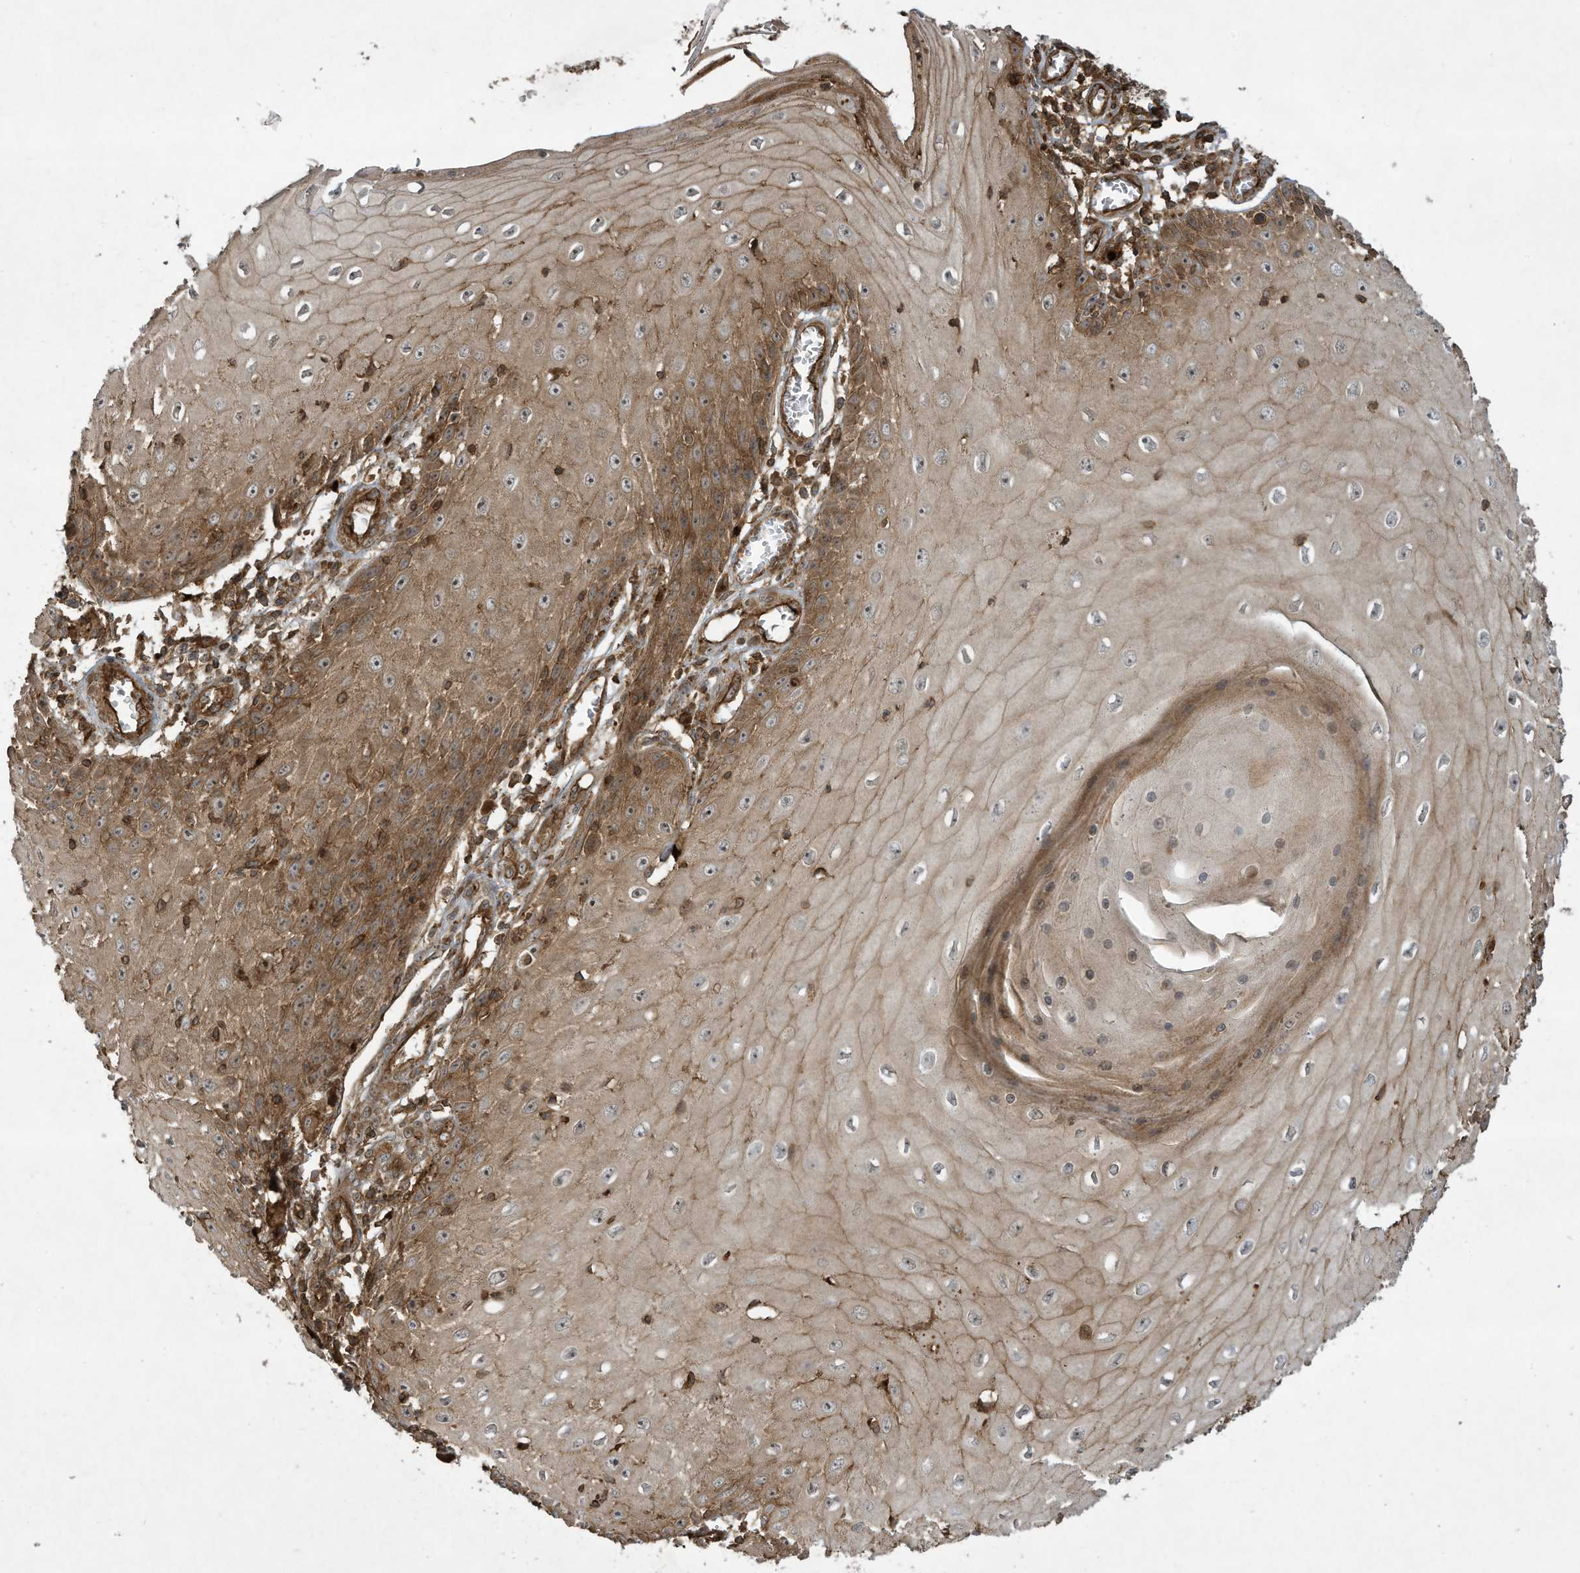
{"staining": {"intensity": "moderate", "quantity": ">75%", "location": "cytoplasmic/membranous"}, "tissue": "skin cancer", "cell_type": "Tumor cells", "image_type": "cancer", "snomed": [{"axis": "morphology", "description": "Squamous cell carcinoma, NOS"}, {"axis": "topography", "description": "Skin"}], "caption": "Skin cancer (squamous cell carcinoma) was stained to show a protein in brown. There is medium levels of moderate cytoplasmic/membranous expression in approximately >75% of tumor cells. (DAB (3,3'-diaminobenzidine) IHC, brown staining for protein, blue staining for nuclei).", "gene": "DDIT4", "patient": {"sex": "female", "age": 73}}